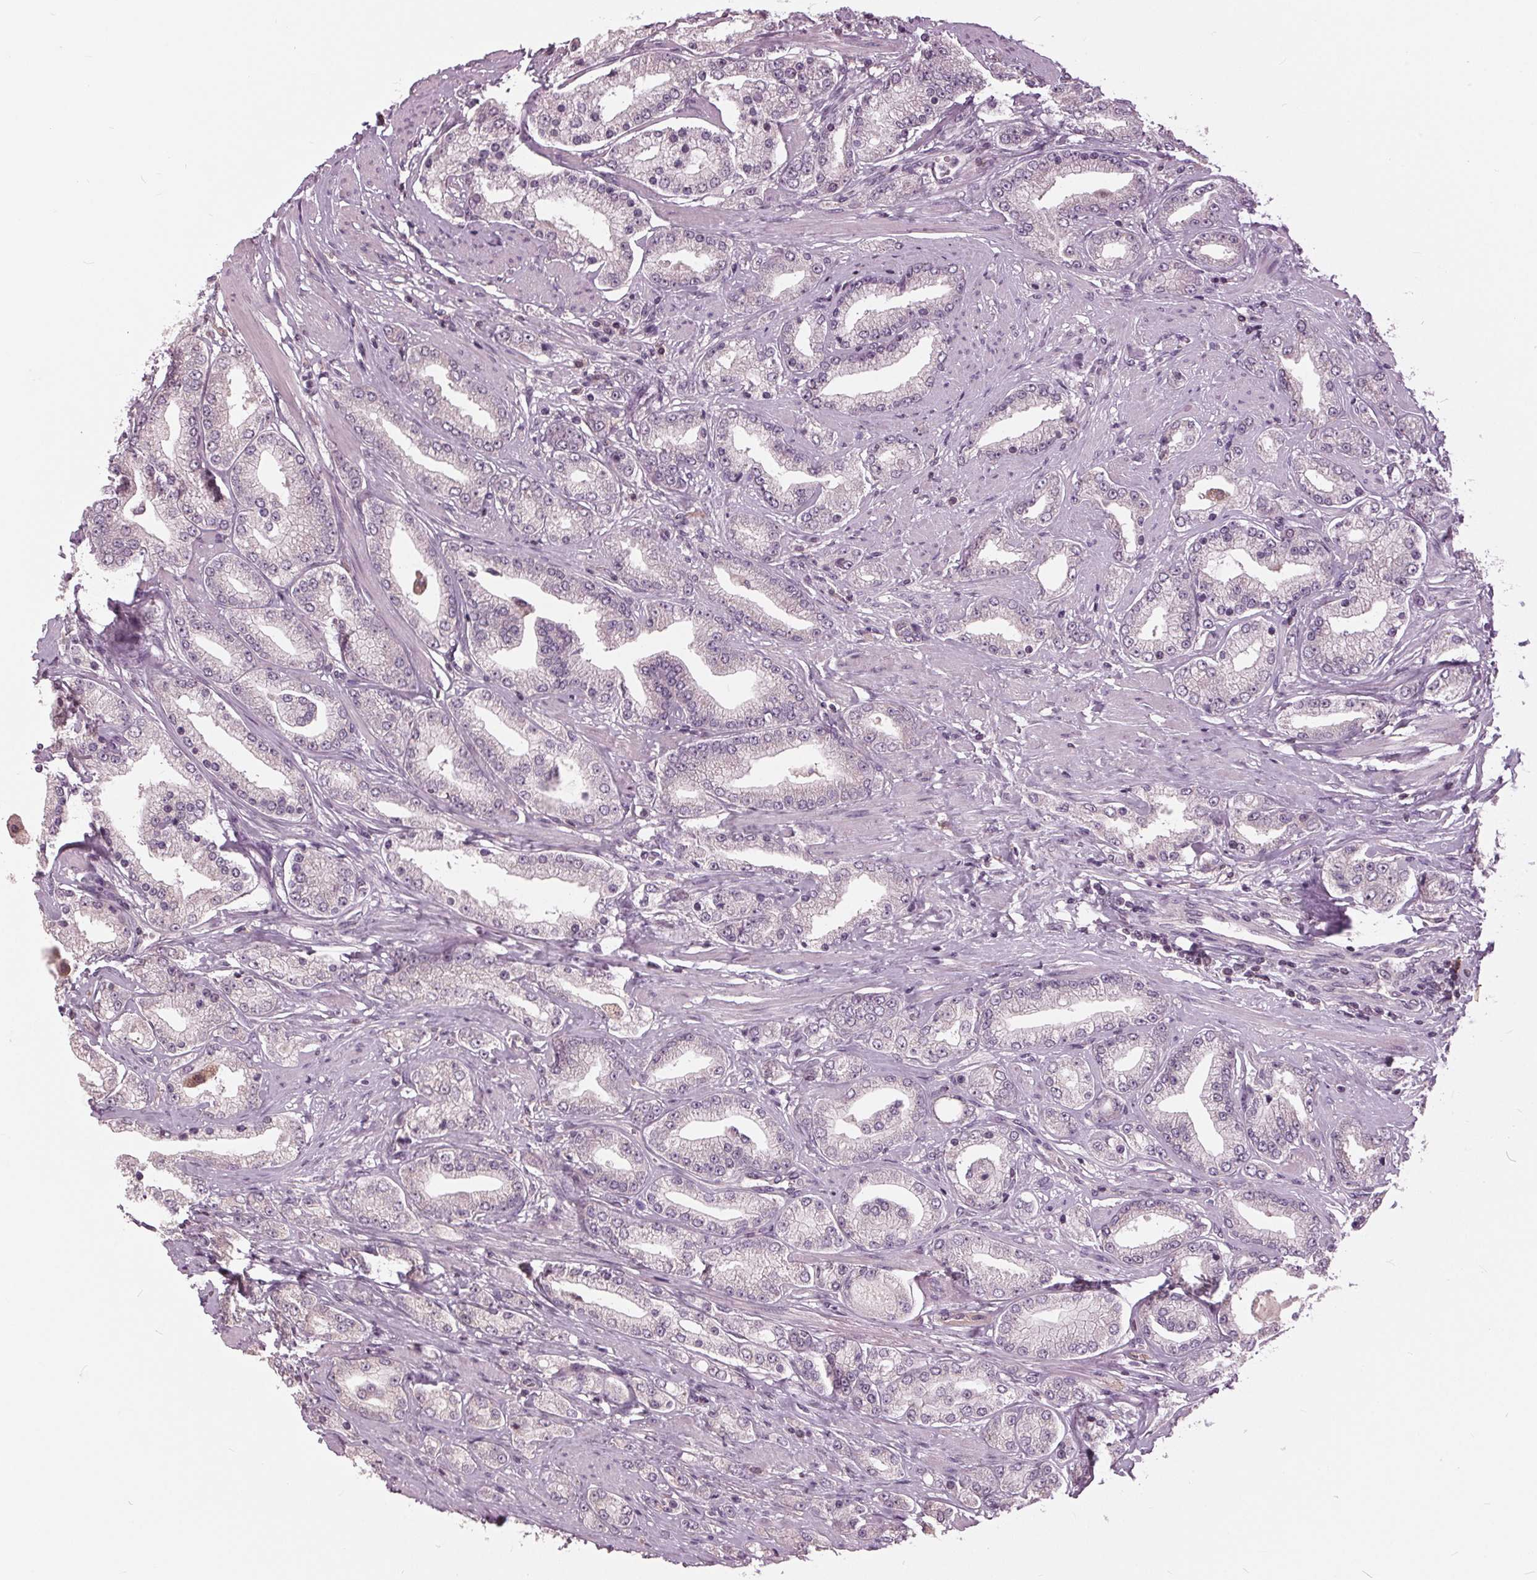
{"staining": {"intensity": "negative", "quantity": "none", "location": "none"}, "tissue": "prostate cancer", "cell_type": "Tumor cells", "image_type": "cancer", "snomed": [{"axis": "morphology", "description": "Adenocarcinoma, High grade"}, {"axis": "topography", "description": "Prostate"}], "caption": "DAB immunohistochemical staining of human prostate cancer exhibits no significant positivity in tumor cells.", "gene": "SIGLEC6", "patient": {"sex": "male", "age": 67}}